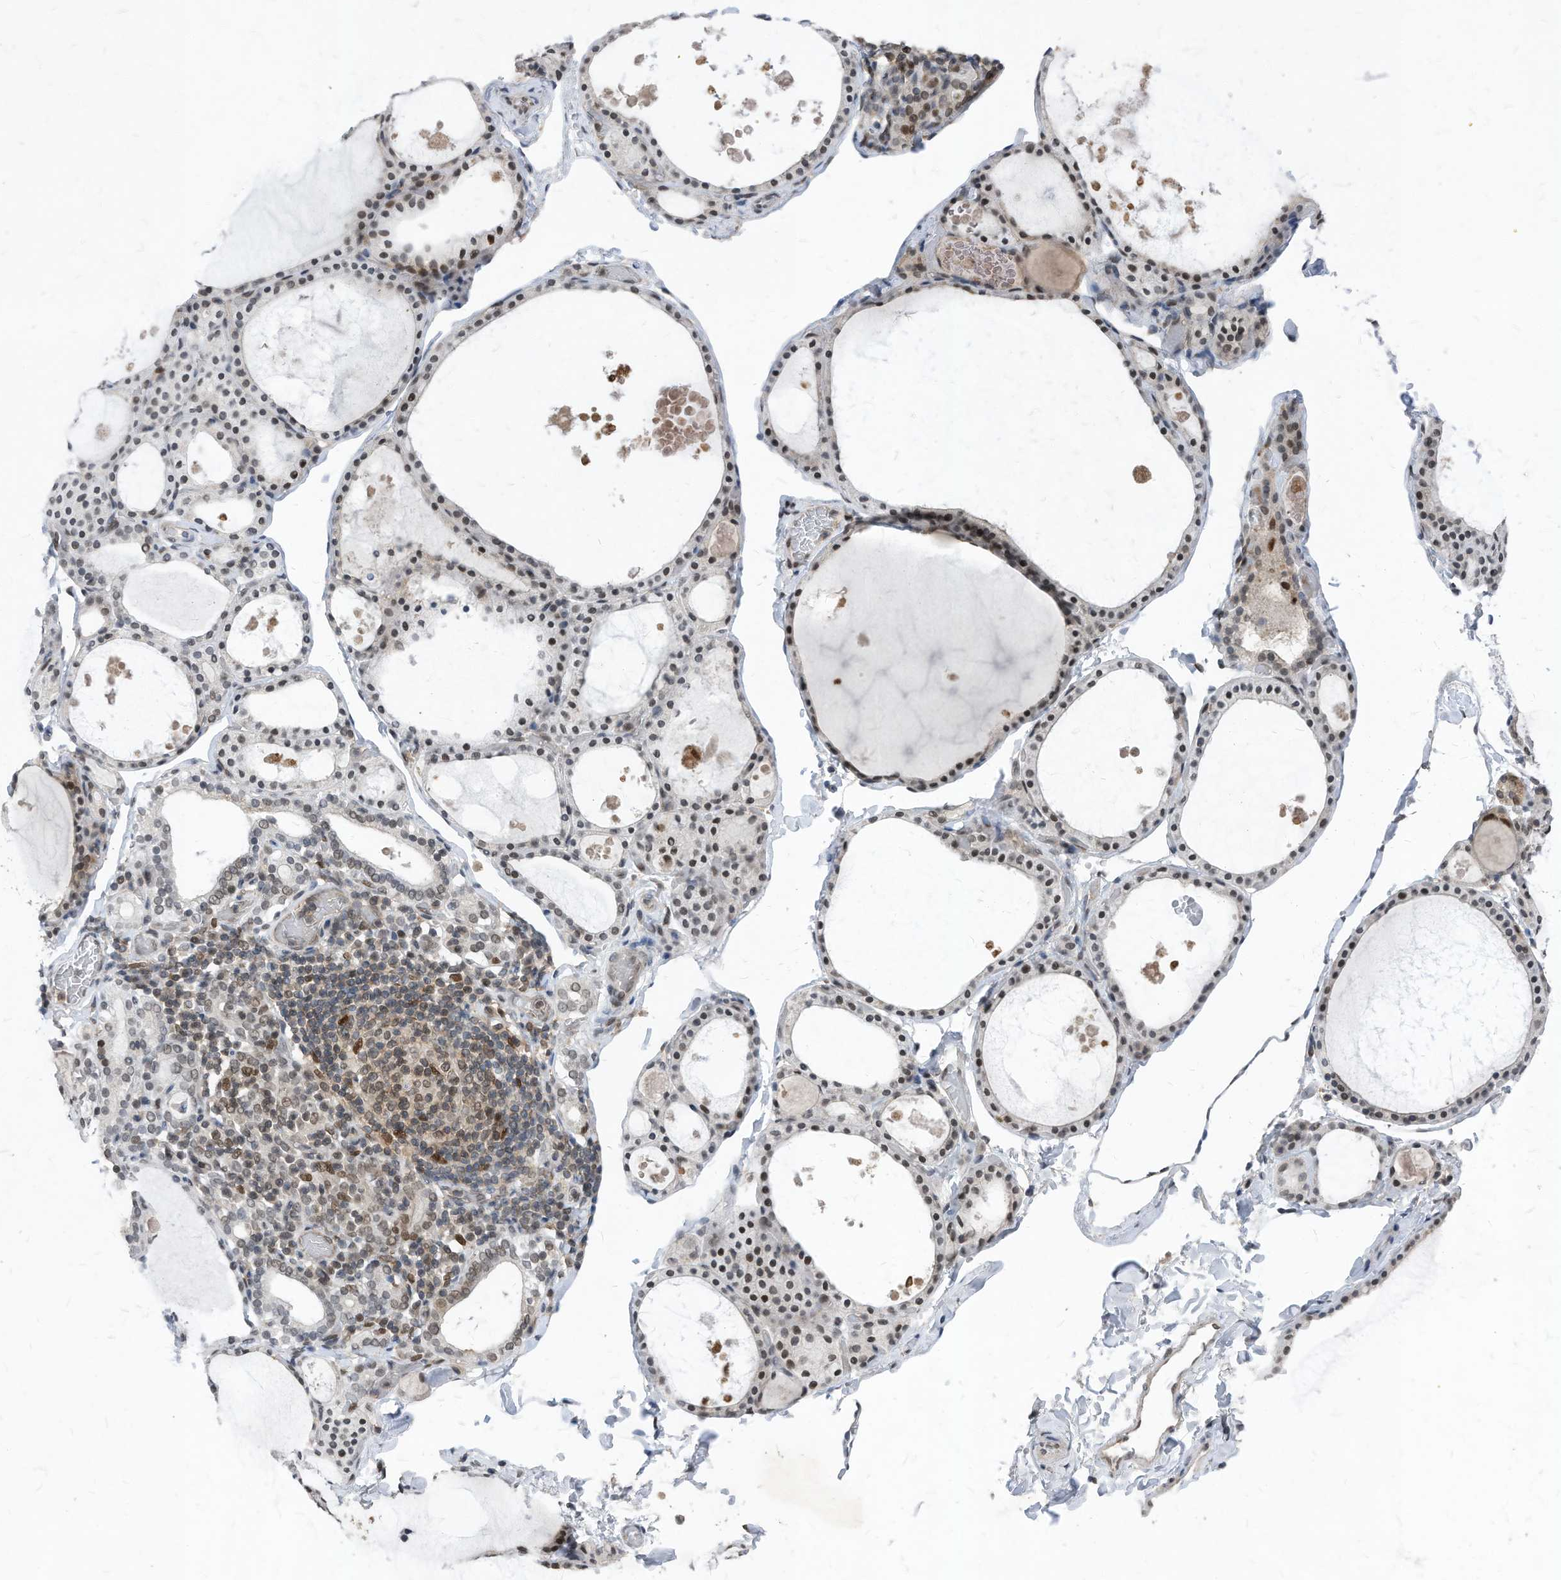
{"staining": {"intensity": "moderate", "quantity": "25%-75%", "location": "cytoplasmic/membranous,nuclear"}, "tissue": "thyroid gland", "cell_type": "Glandular cells", "image_type": "normal", "snomed": [{"axis": "morphology", "description": "Normal tissue, NOS"}, {"axis": "topography", "description": "Thyroid gland"}], "caption": "This micrograph displays IHC staining of benign thyroid gland, with medium moderate cytoplasmic/membranous,nuclear positivity in approximately 25%-75% of glandular cells.", "gene": "KPNB1", "patient": {"sex": "male", "age": 56}}